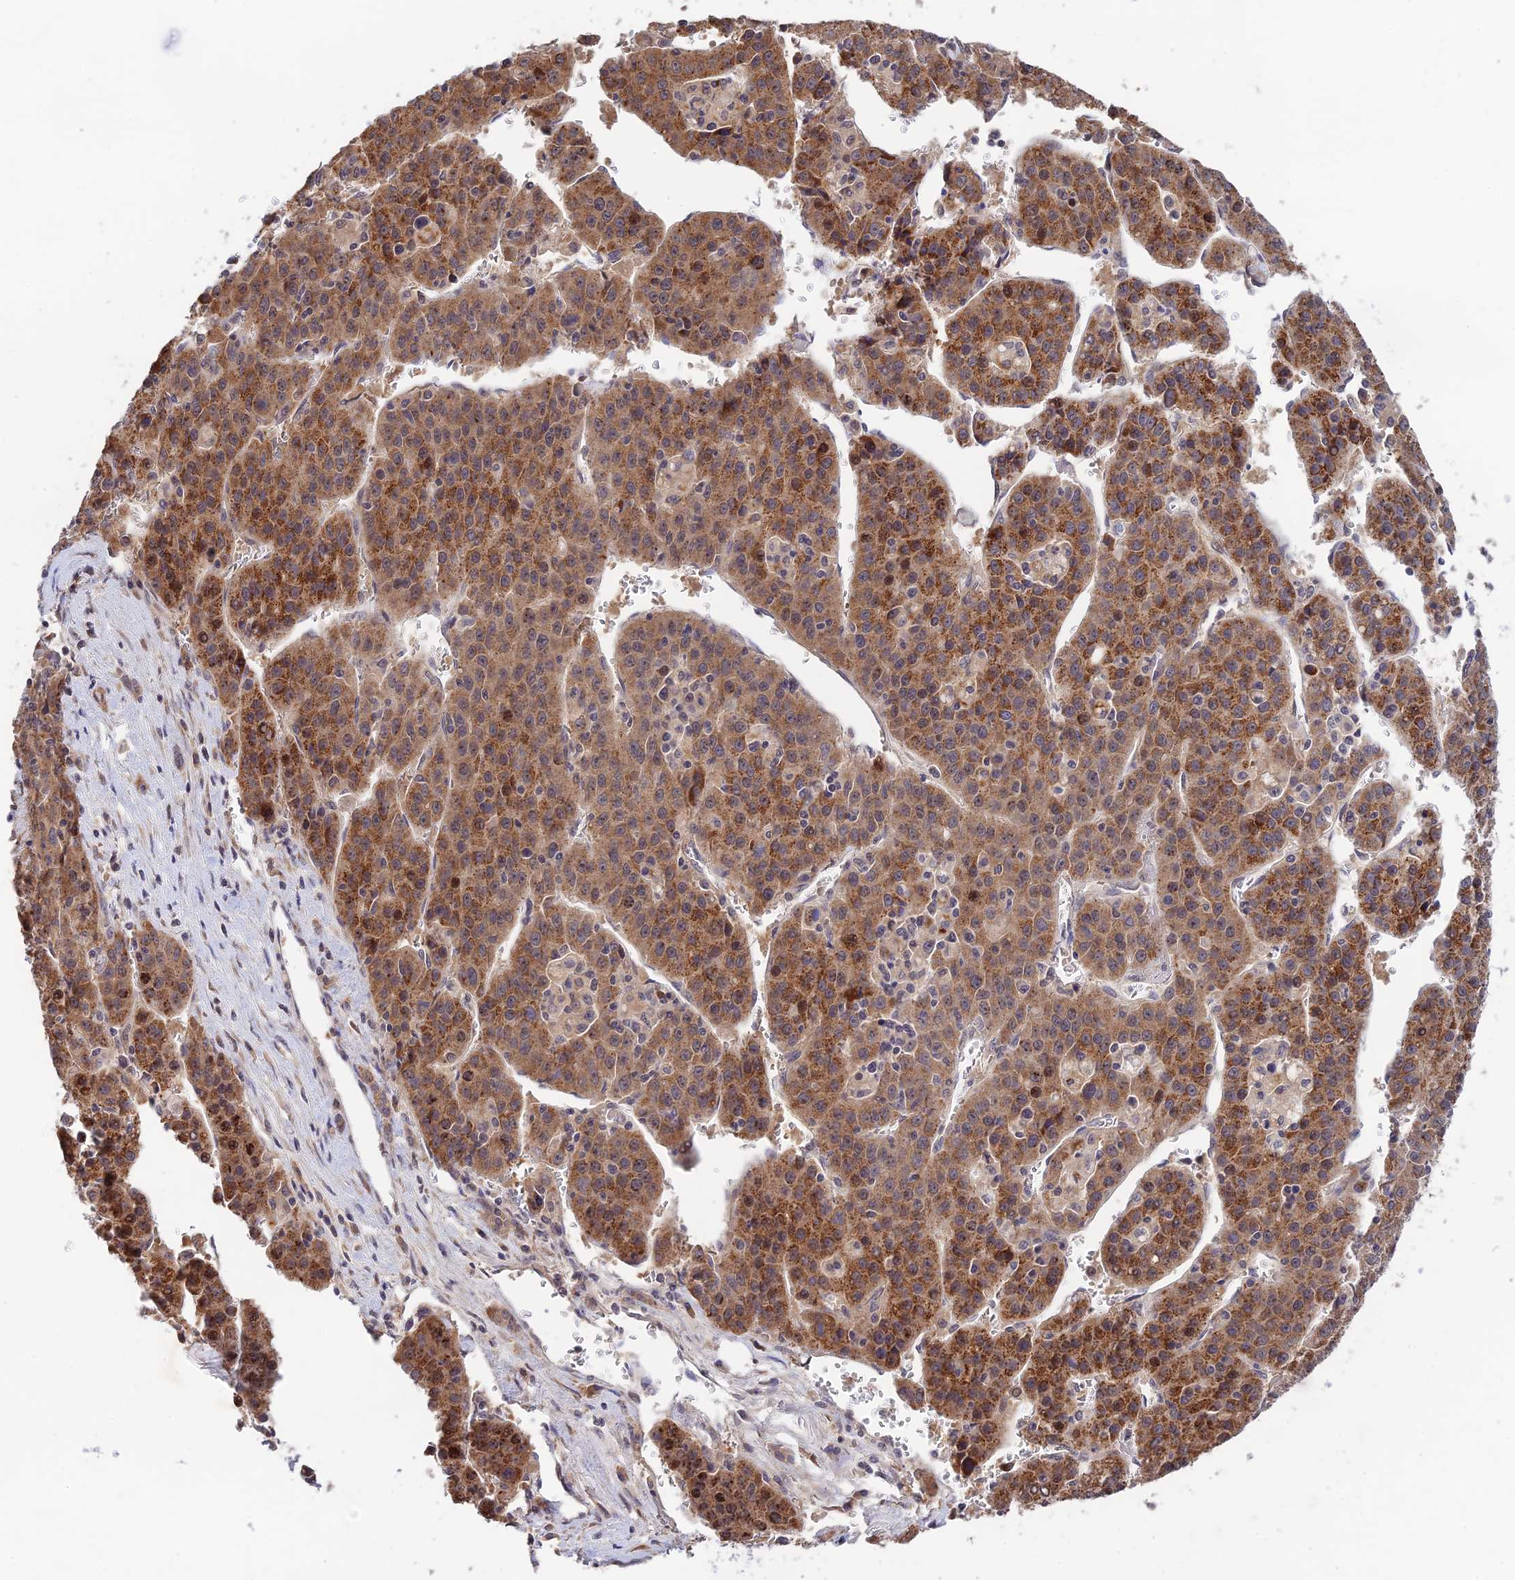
{"staining": {"intensity": "moderate", "quantity": ">75%", "location": "cytoplasmic/membranous"}, "tissue": "liver cancer", "cell_type": "Tumor cells", "image_type": "cancer", "snomed": [{"axis": "morphology", "description": "Carcinoma, Hepatocellular, NOS"}, {"axis": "topography", "description": "Liver"}], "caption": "A brown stain shows moderate cytoplasmic/membranous positivity of a protein in human hepatocellular carcinoma (liver) tumor cells.", "gene": "CWH43", "patient": {"sex": "female", "age": 53}}